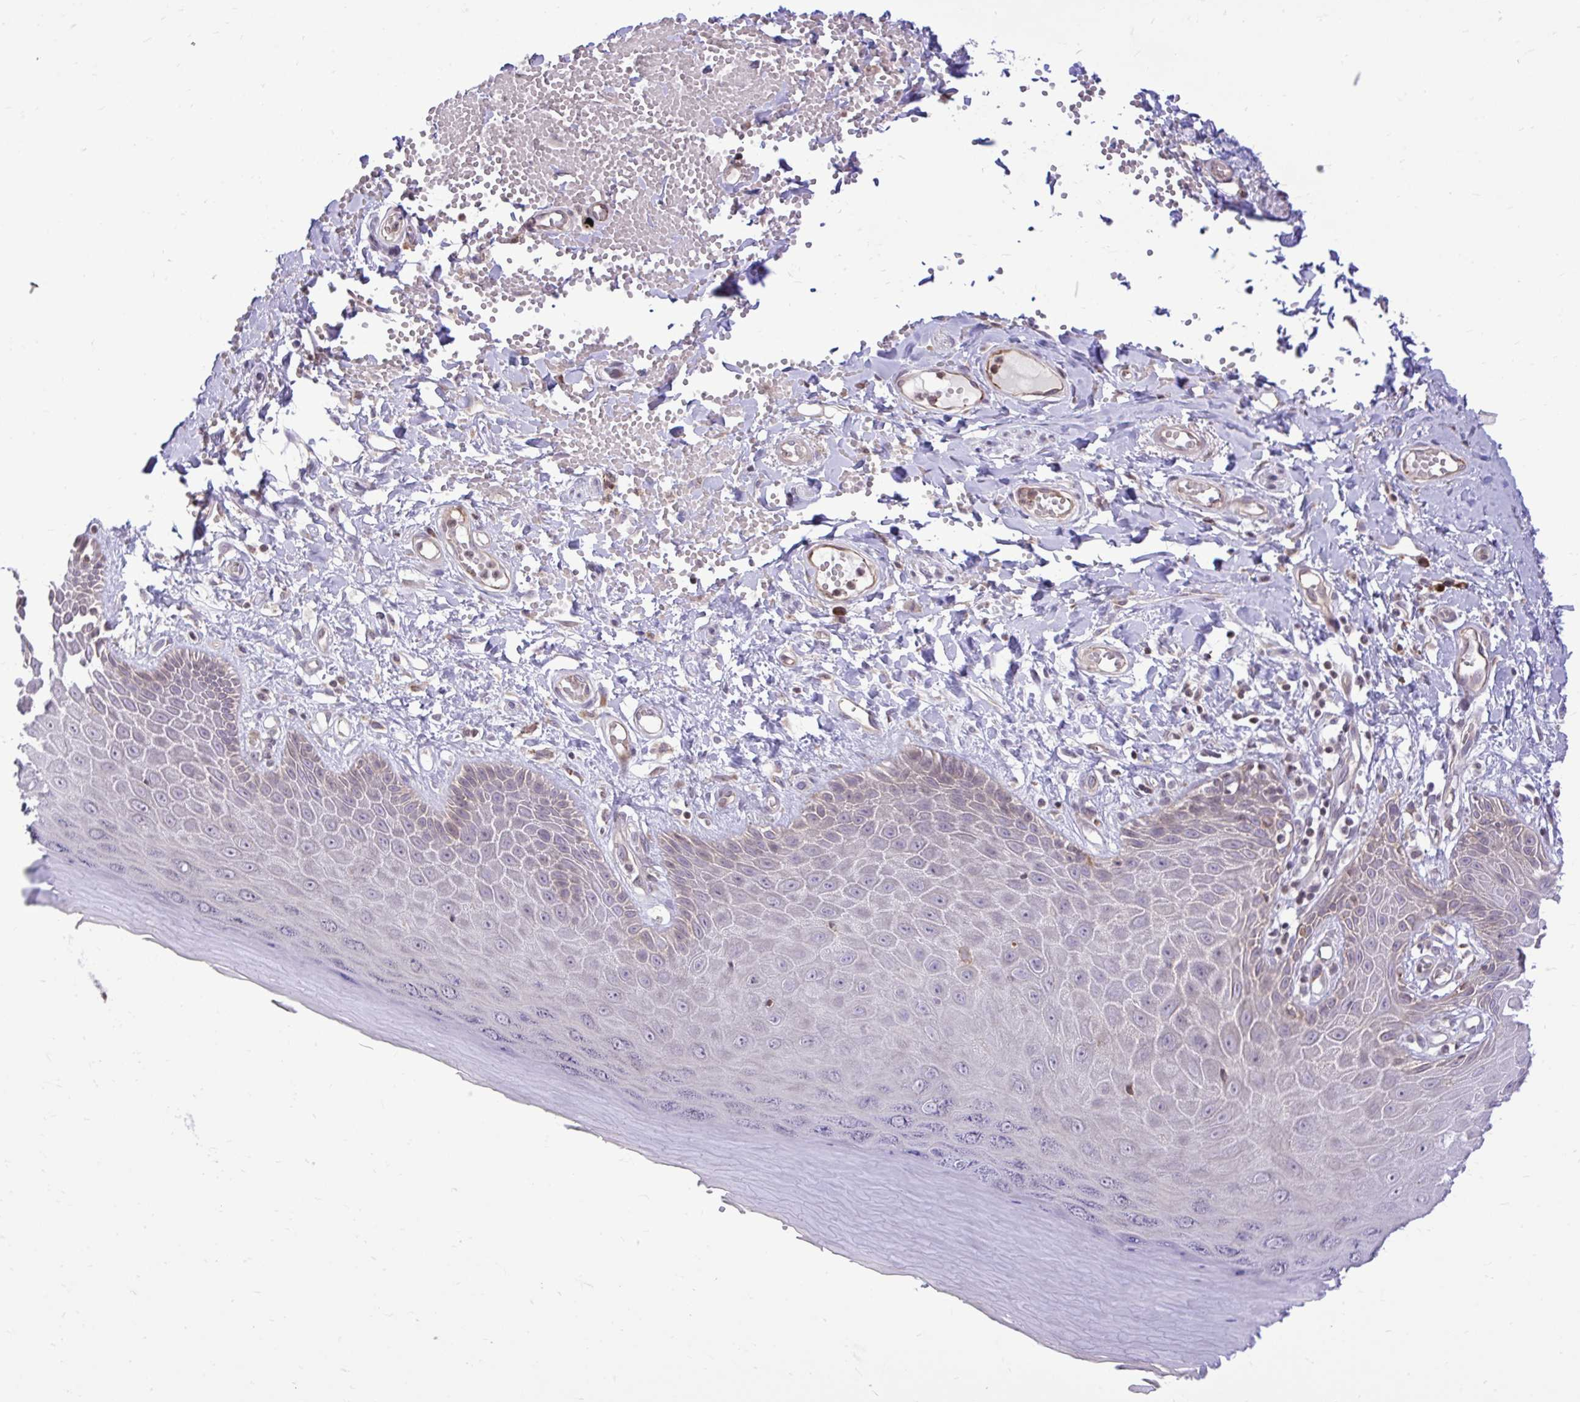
{"staining": {"intensity": "weak", "quantity": "25%-75%", "location": "cytoplasmic/membranous"}, "tissue": "skin", "cell_type": "Epidermal cells", "image_type": "normal", "snomed": [{"axis": "morphology", "description": "Normal tissue, NOS"}, {"axis": "topography", "description": "Anal"}, {"axis": "topography", "description": "Peripheral nerve tissue"}], "caption": "The image displays immunohistochemical staining of benign skin. There is weak cytoplasmic/membranous staining is appreciated in about 25%-75% of epidermal cells.", "gene": "METTL9", "patient": {"sex": "male", "age": 78}}